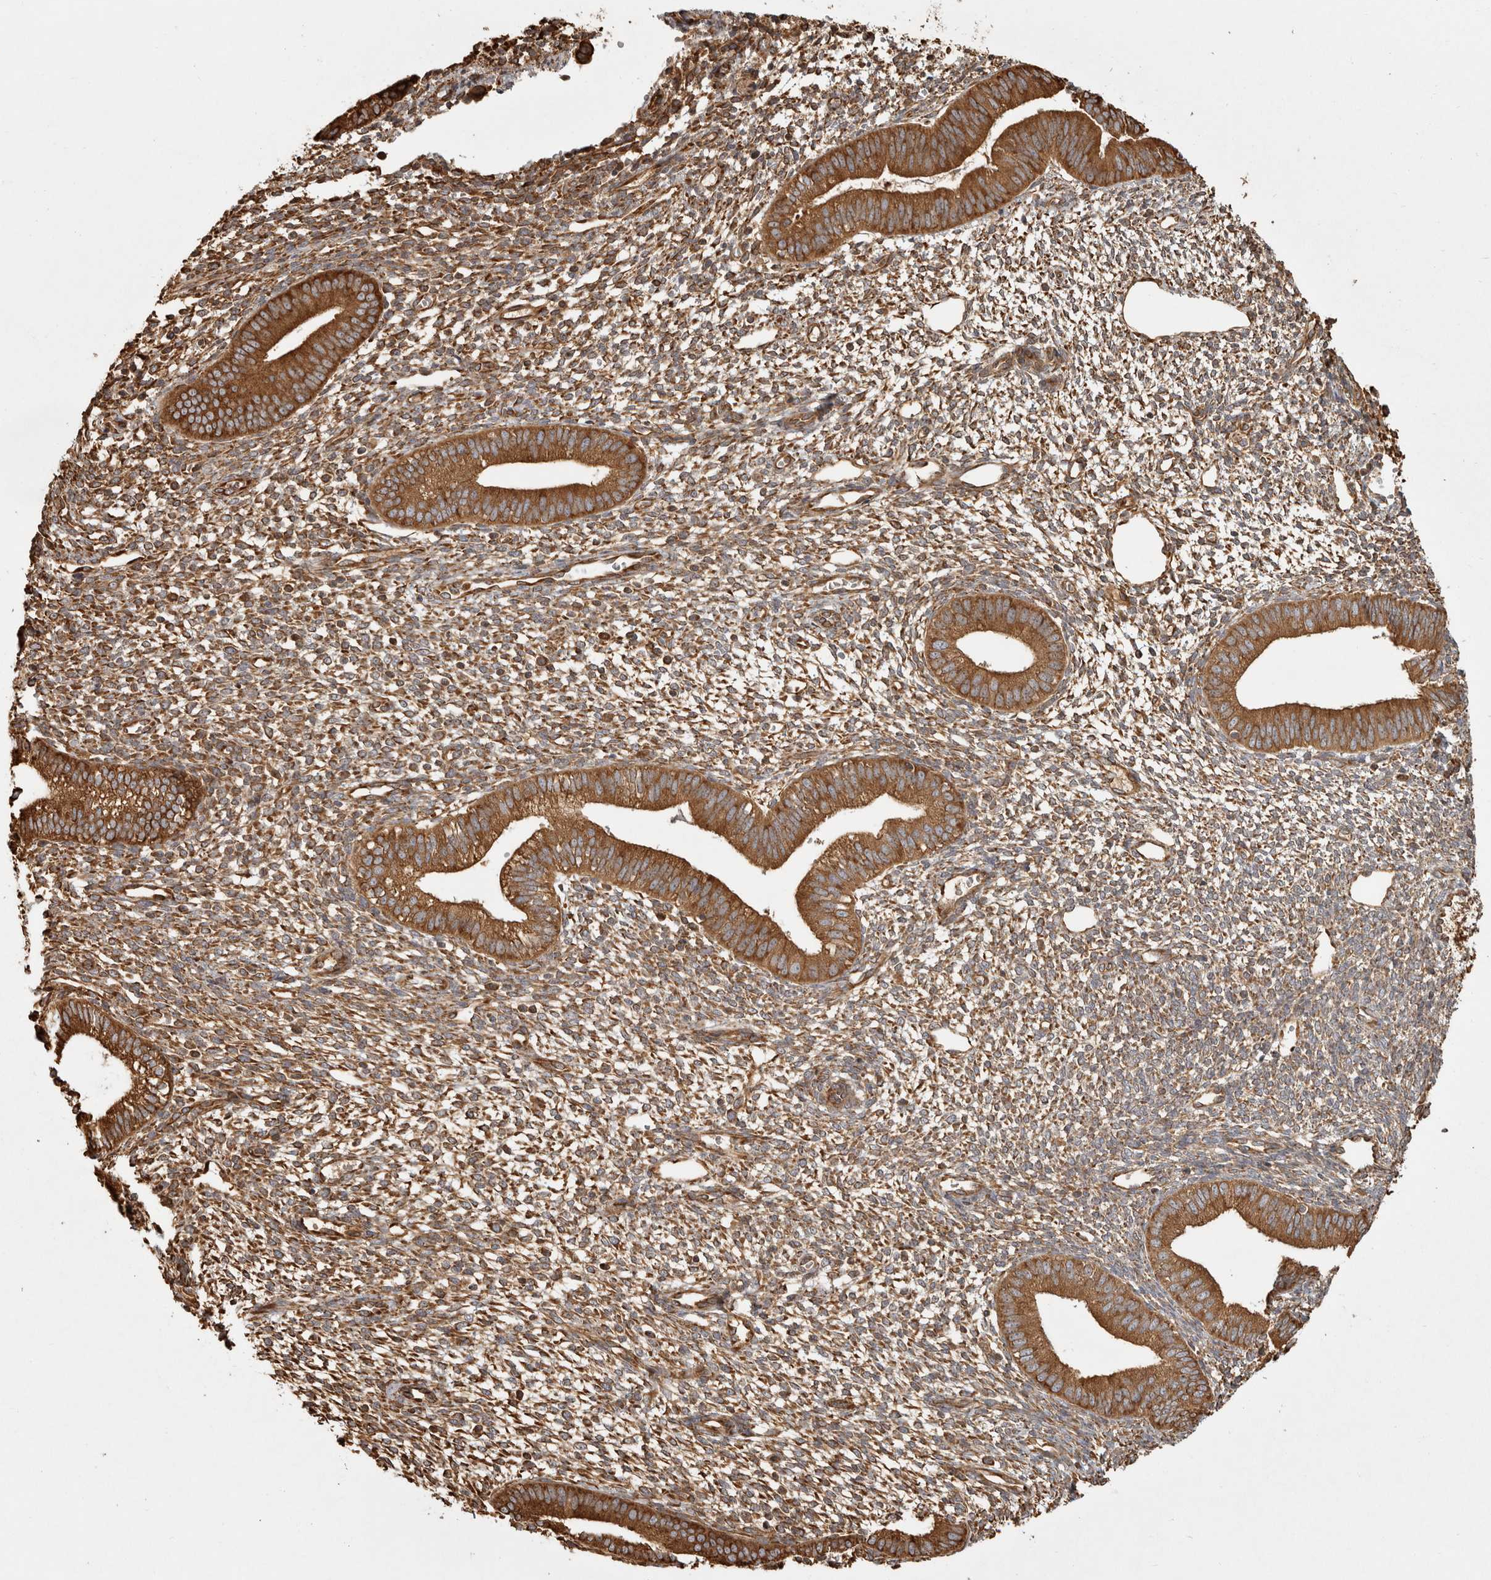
{"staining": {"intensity": "moderate", "quantity": ">75%", "location": "cytoplasmic/membranous"}, "tissue": "endometrium", "cell_type": "Cells in endometrial stroma", "image_type": "normal", "snomed": [{"axis": "morphology", "description": "Normal tissue, NOS"}, {"axis": "topography", "description": "Endometrium"}], "caption": "Approximately >75% of cells in endometrial stroma in unremarkable human endometrium display moderate cytoplasmic/membranous protein positivity as visualized by brown immunohistochemical staining.", "gene": "CAMSAP2", "patient": {"sex": "female", "age": 46}}